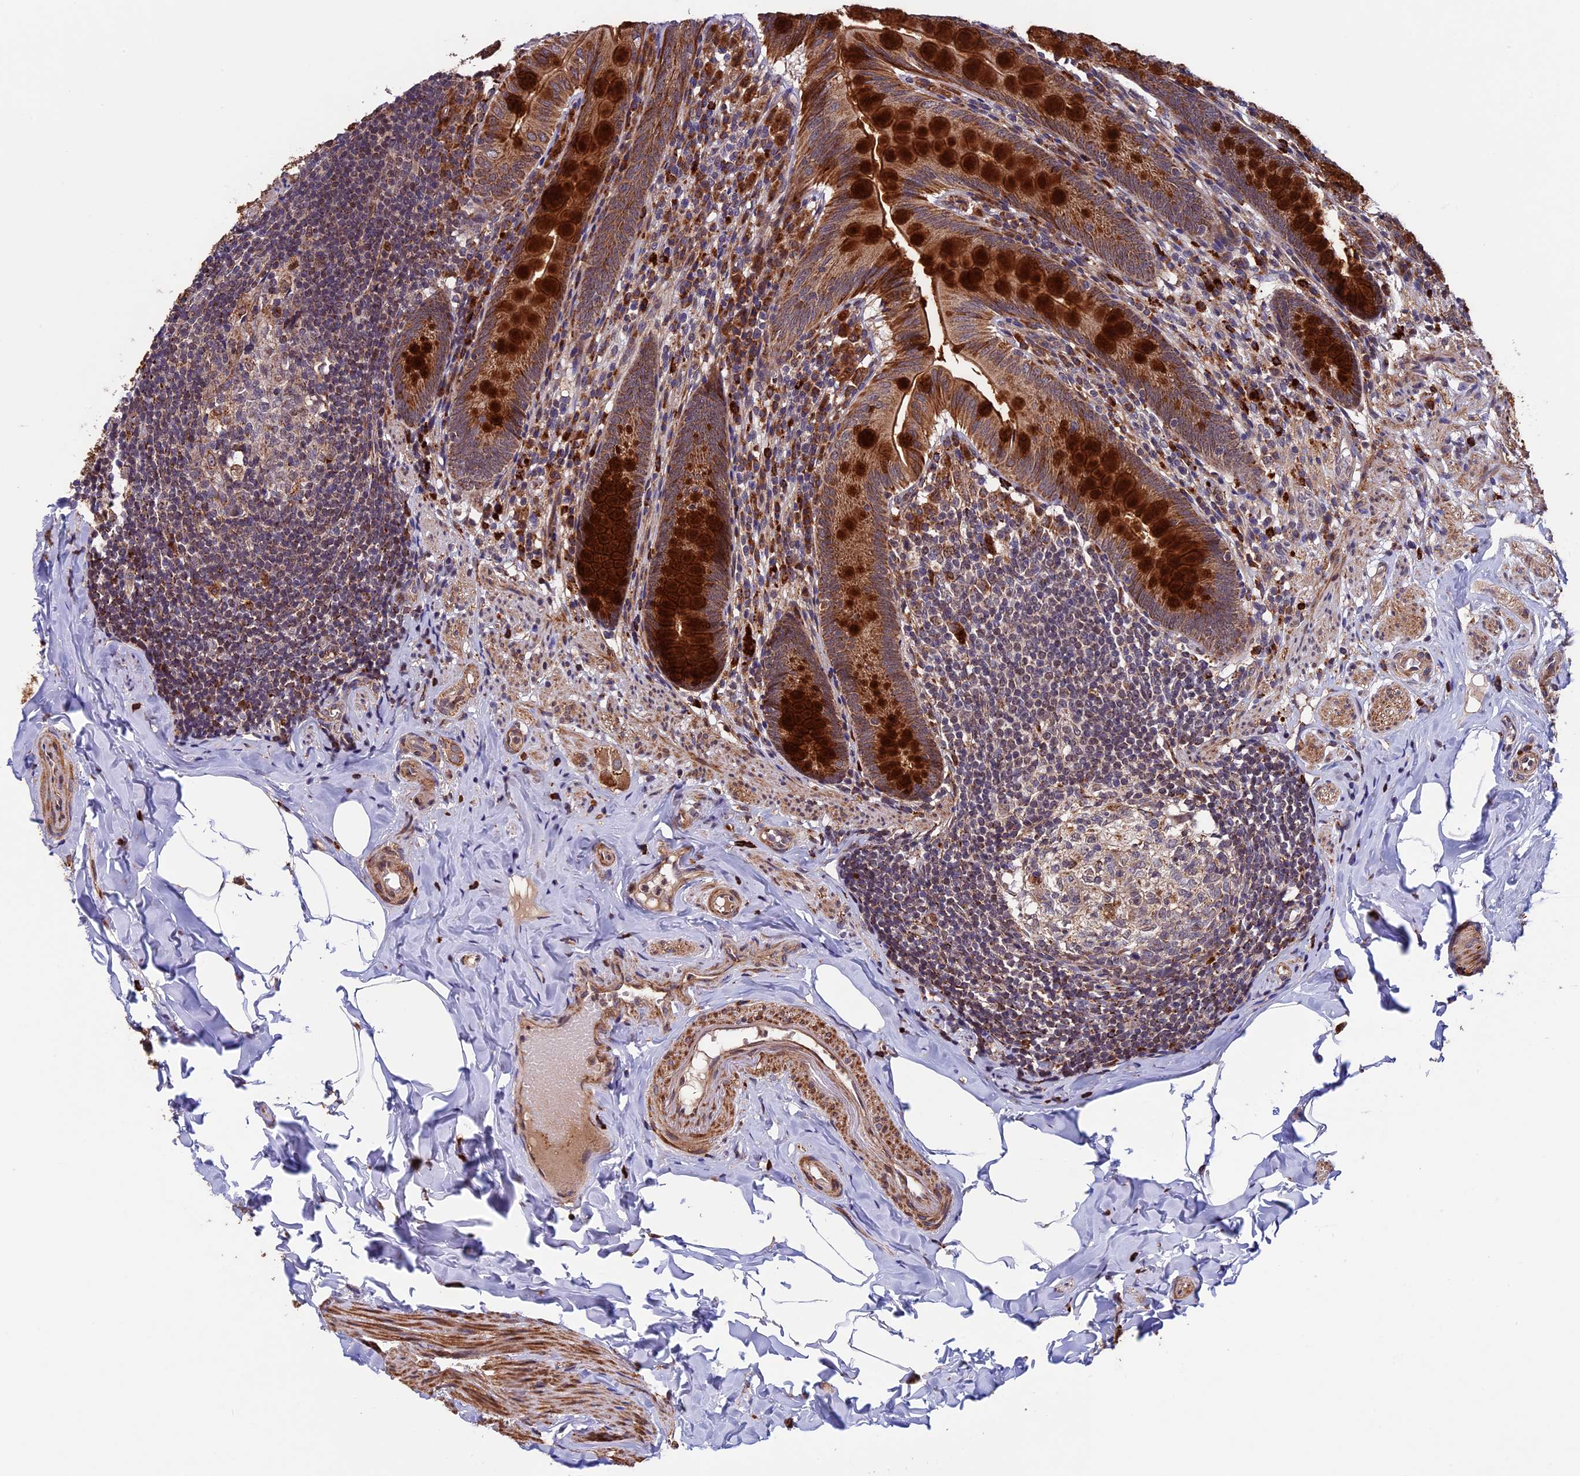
{"staining": {"intensity": "strong", "quantity": ">75%", "location": "cytoplasmic/membranous"}, "tissue": "appendix", "cell_type": "Glandular cells", "image_type": "normal", "snomed": [{"axis": "morphology", "description": "Normal tissue, NOS"}, {"axis": "topography", "description": "Appendix"}], "caption": "An image of appendix stained for a protein demonstrates strong cytoplasmic/membranous brown staining in glandular cells.", "gene": "RNF17", "patient": {"sex": "male", "age": 55}}